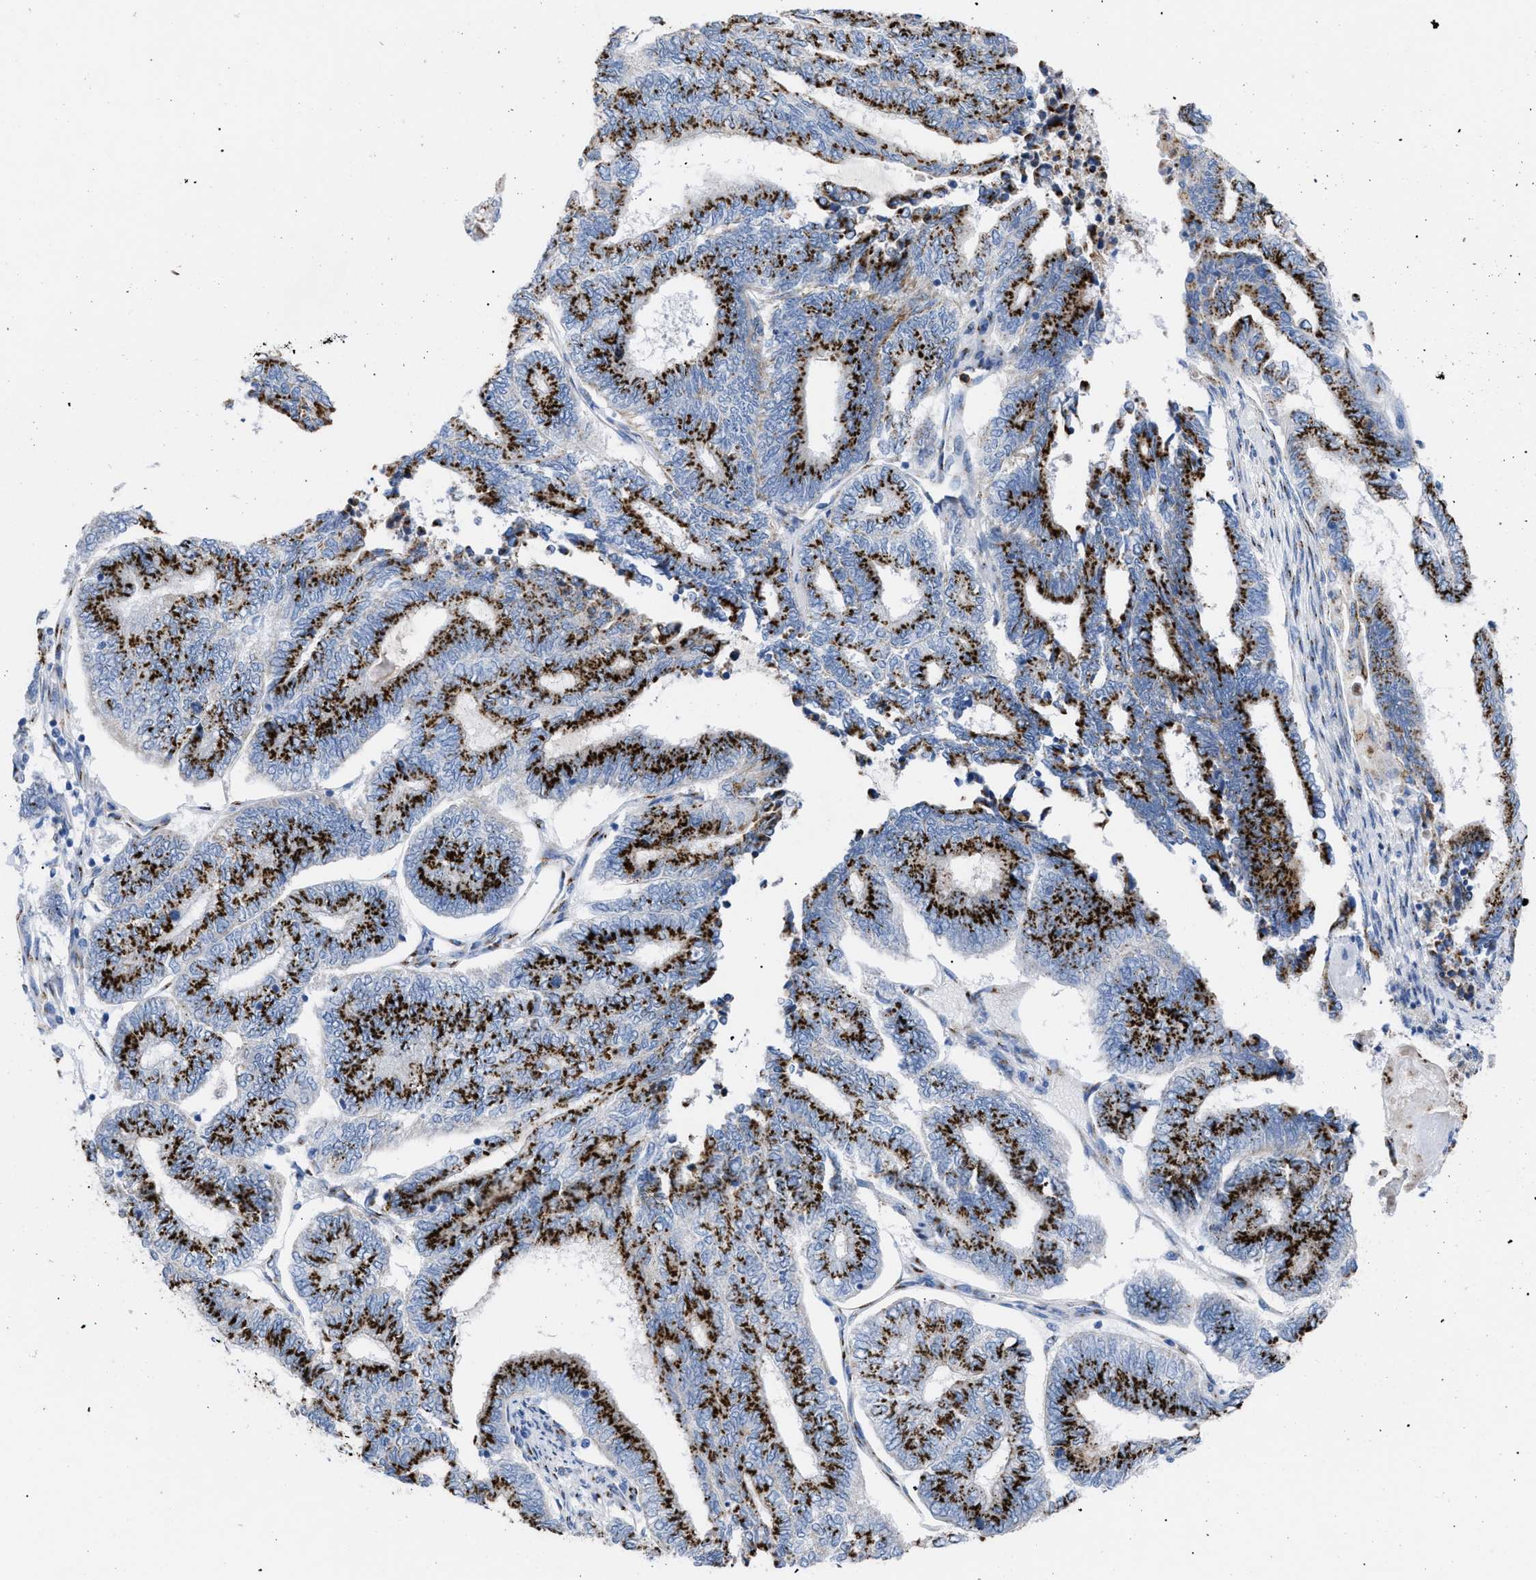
{"staining": {"intensity": "strong", "quantity": ">75%", "location": "cytoplasmic/membranous"}, "tissue": "endometrial cancer", "cell_type": "Tumor cells", "image_type": "cancer", "snomed": [{"axis": "morphology", "description": "Adenocarcinoma, NOS"}, {"axis": "topography", "description": "Uterus"}, {"axis": "topography", "description": "Endometrium"}], "caption": "Immunohistochemical staining of endometrial adenocarcinoma demonstrates strong cytoplasmic/membranous protein staining in approximately >75% of tumor cells. The protein is stained brown, and the nuclei are stained in blue (DAB (3,3'-diaminobenzidine) IHC with brightfield microscopy, high magnification).", "gene": "TMEM17", "patient": {"sex": "female", "age": 70}}